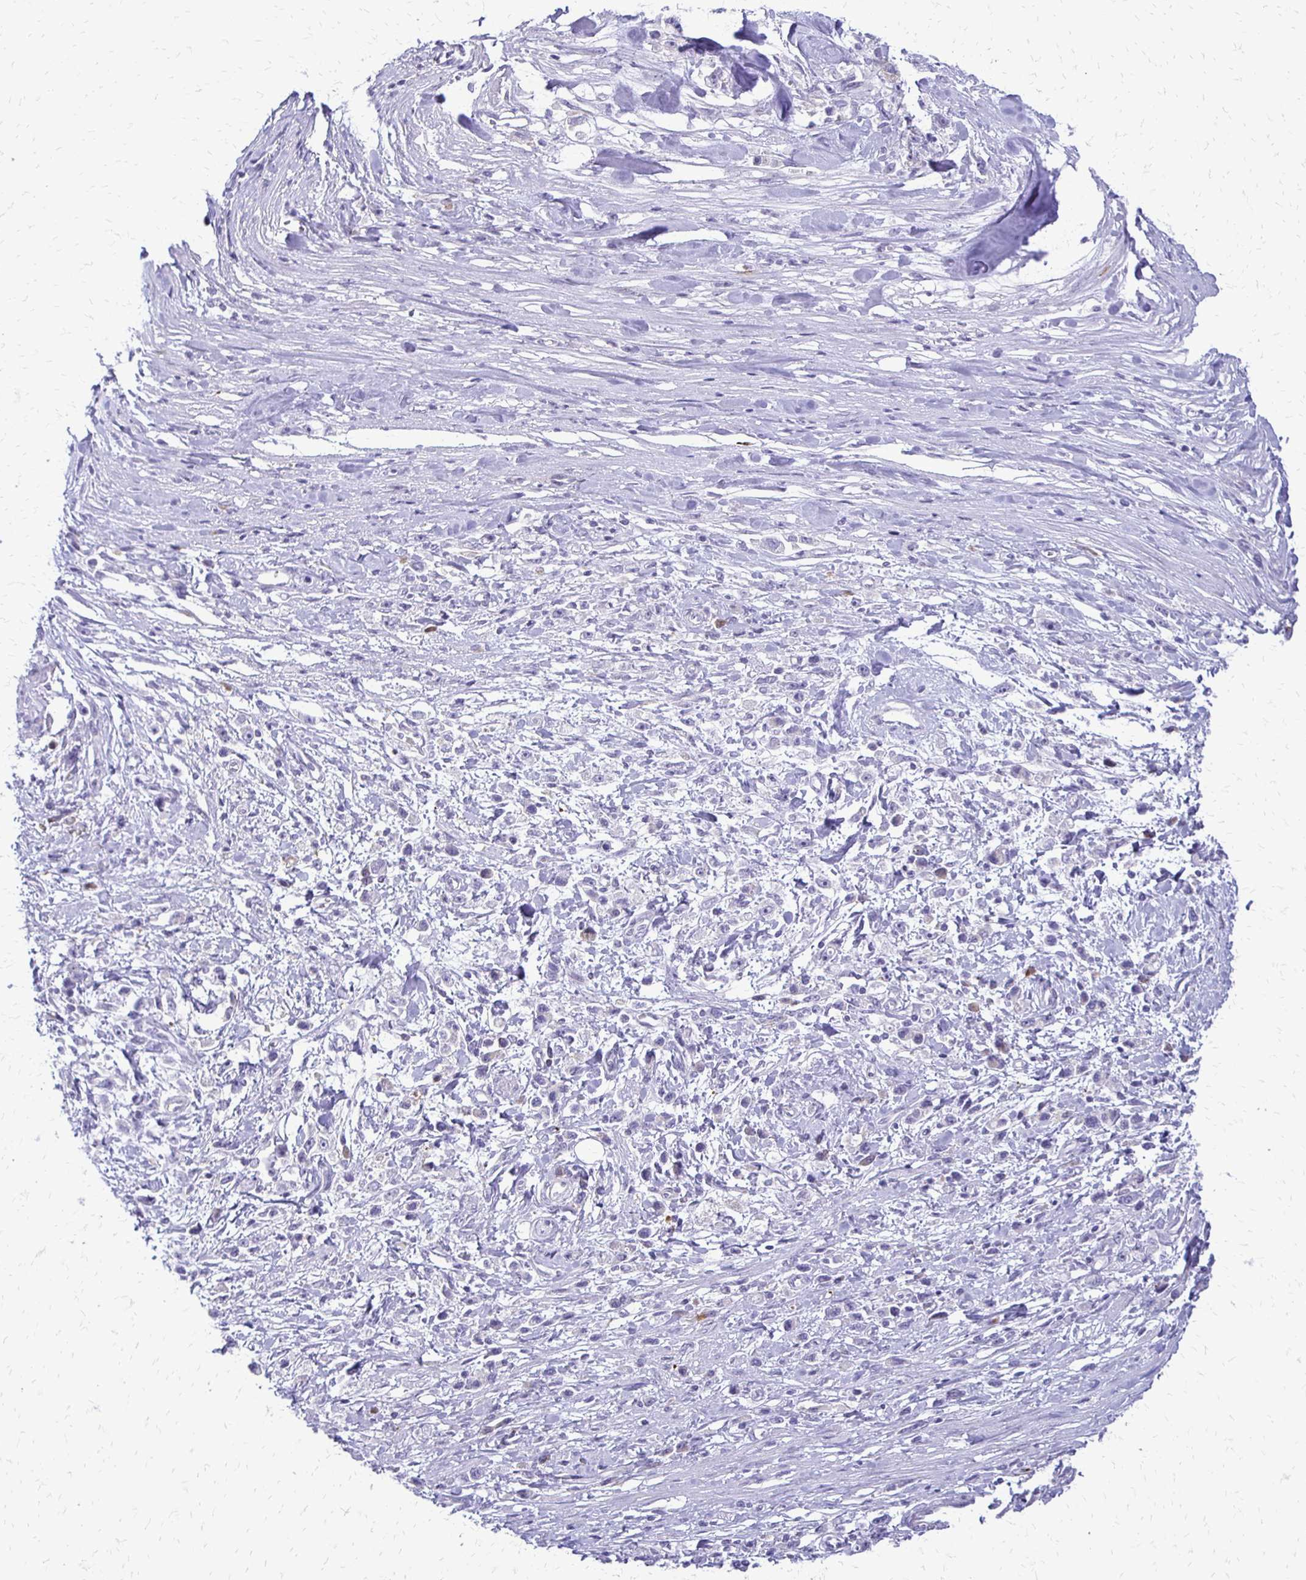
{"staining": {"intensity": "negative", "quantity": "none", "location": "none"}, "tissue": "stomach cancer", "cell_type": "Tumor cells", "image_type": "cancer", "snomed": [{"axis": "morphology", "description": "Adenocarcinoma, NOS"}, {"axis": "topography", "description": "Stomach"}], "caption": "This is an immunohistochemistry image of stomach cancer. There is no expression in tumor cells.", "gene": "EPYC", "patient": {"sex": "female", "age": 59}}